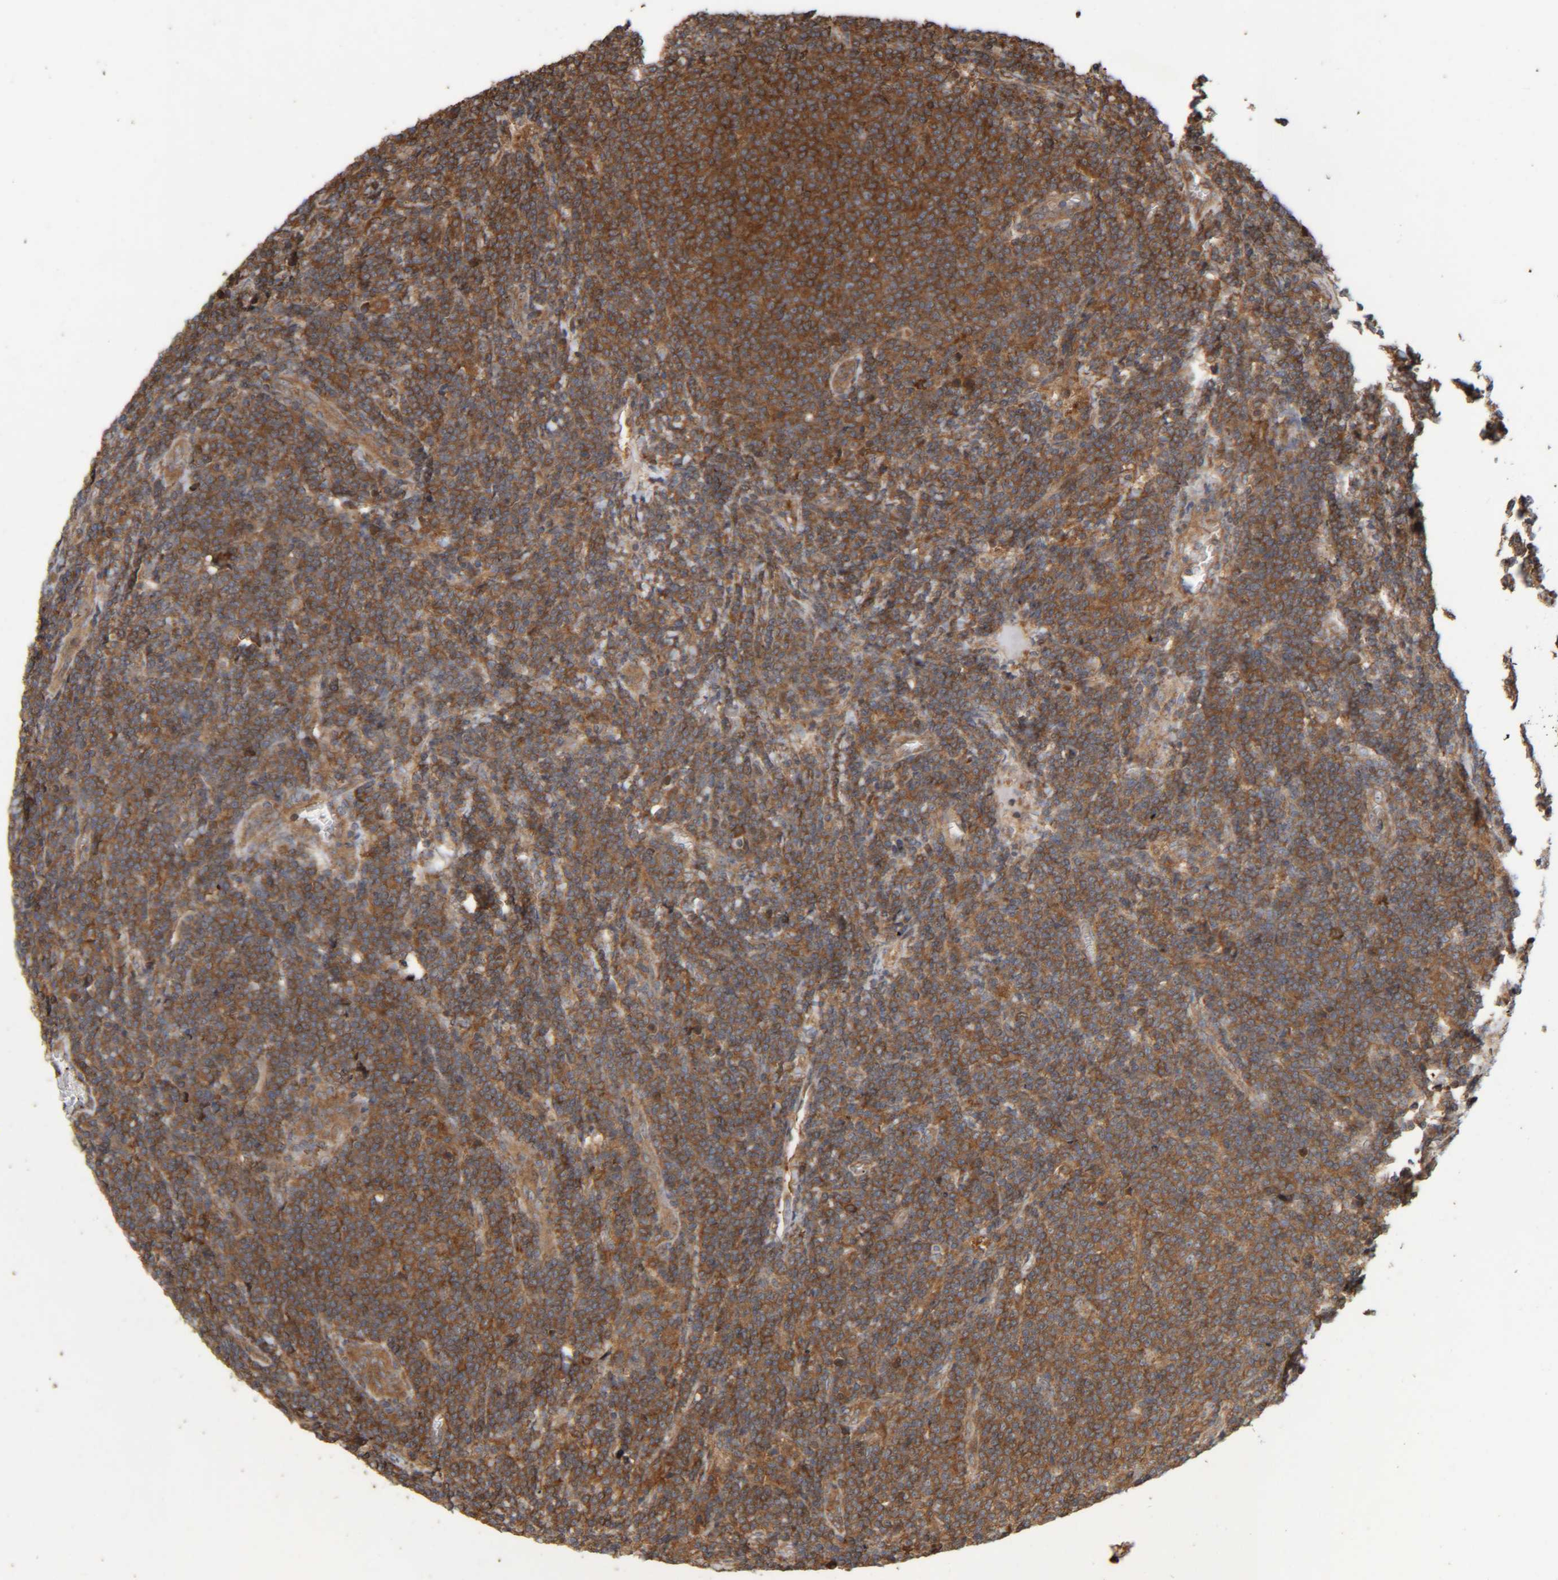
{"staining": {"intensity": "strong", "quantity": "25%-75%", "location": "cytoplasmic/membranous"}, "tissue": "lymphoma", "cell_type": "Tumor cells", "image_type": "cancer", "snomed": [{"axis": "morphology", "description": "Malignant lymphoma, non-Hodgkin's type, Low grade"}, {"axis": "topography", "description": "Lymph node"}], "caption": "DAB (3,3'-diaminobenzidine) immunohistochemical staining of lymphoma shows strong cytoplasmic/membranous protein expression in about 25%-75% of tumor cells.", "gene": "CCDC57", "patient": {"sex": "male", "age": 66}}